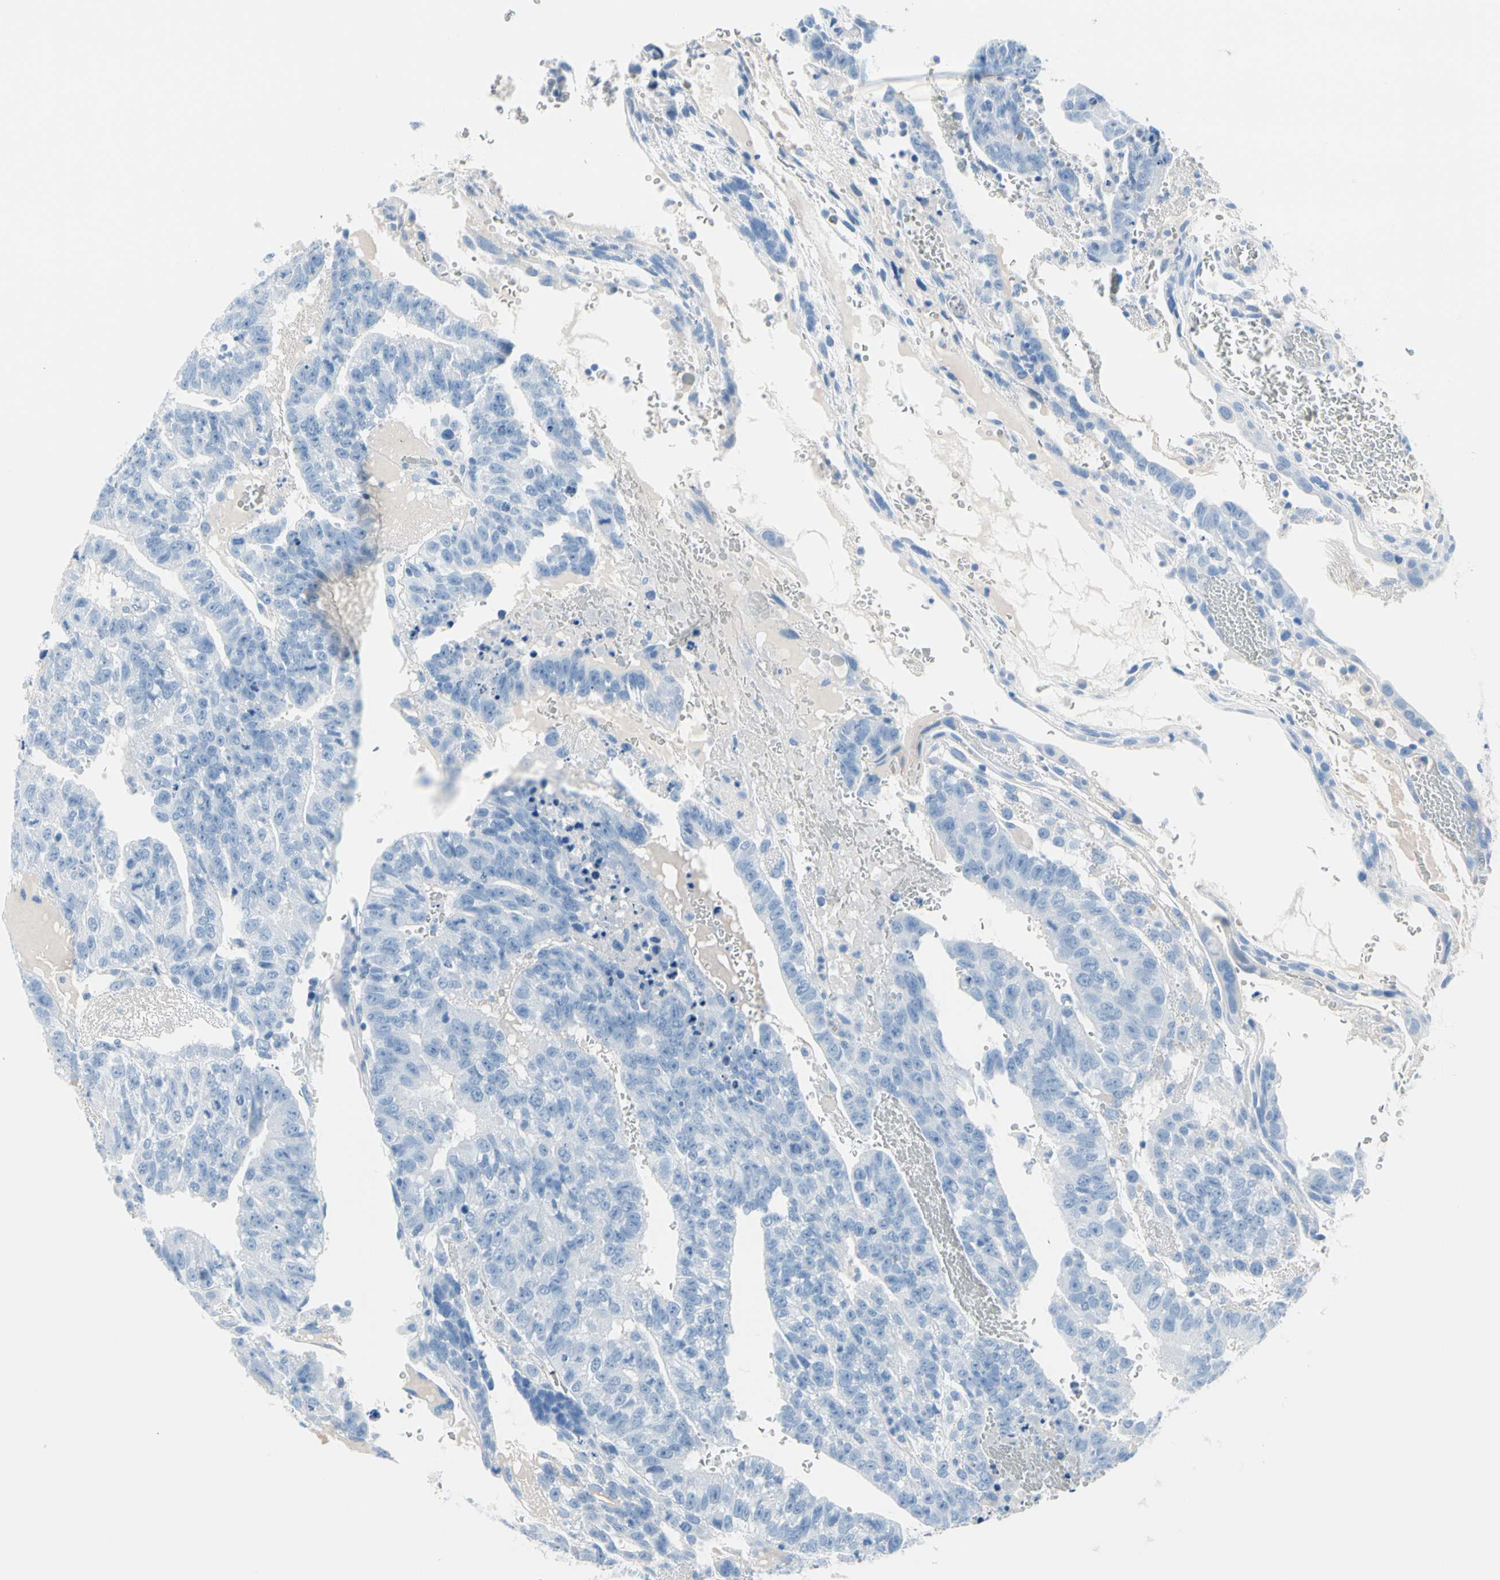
{"staining": {"intensity": "negative", "quantity": "none", "location": "none"}, "tissue": "testis cancer", "cell_type": "Tumor cells", "image_type": "cancer", "snomed": [{"axis": "morphology", "description": "Seminoma, NOS"}, {"axis": "morphology", "description": "Carcinoma, Embryonal, NOS"}, {"axis": "topography", "description": "Testis"}], "caption": "Tumor cells show no significant positivity in testis cancer.", "gene": "TPO", "patient": {"sex": "male", "age": 52}}